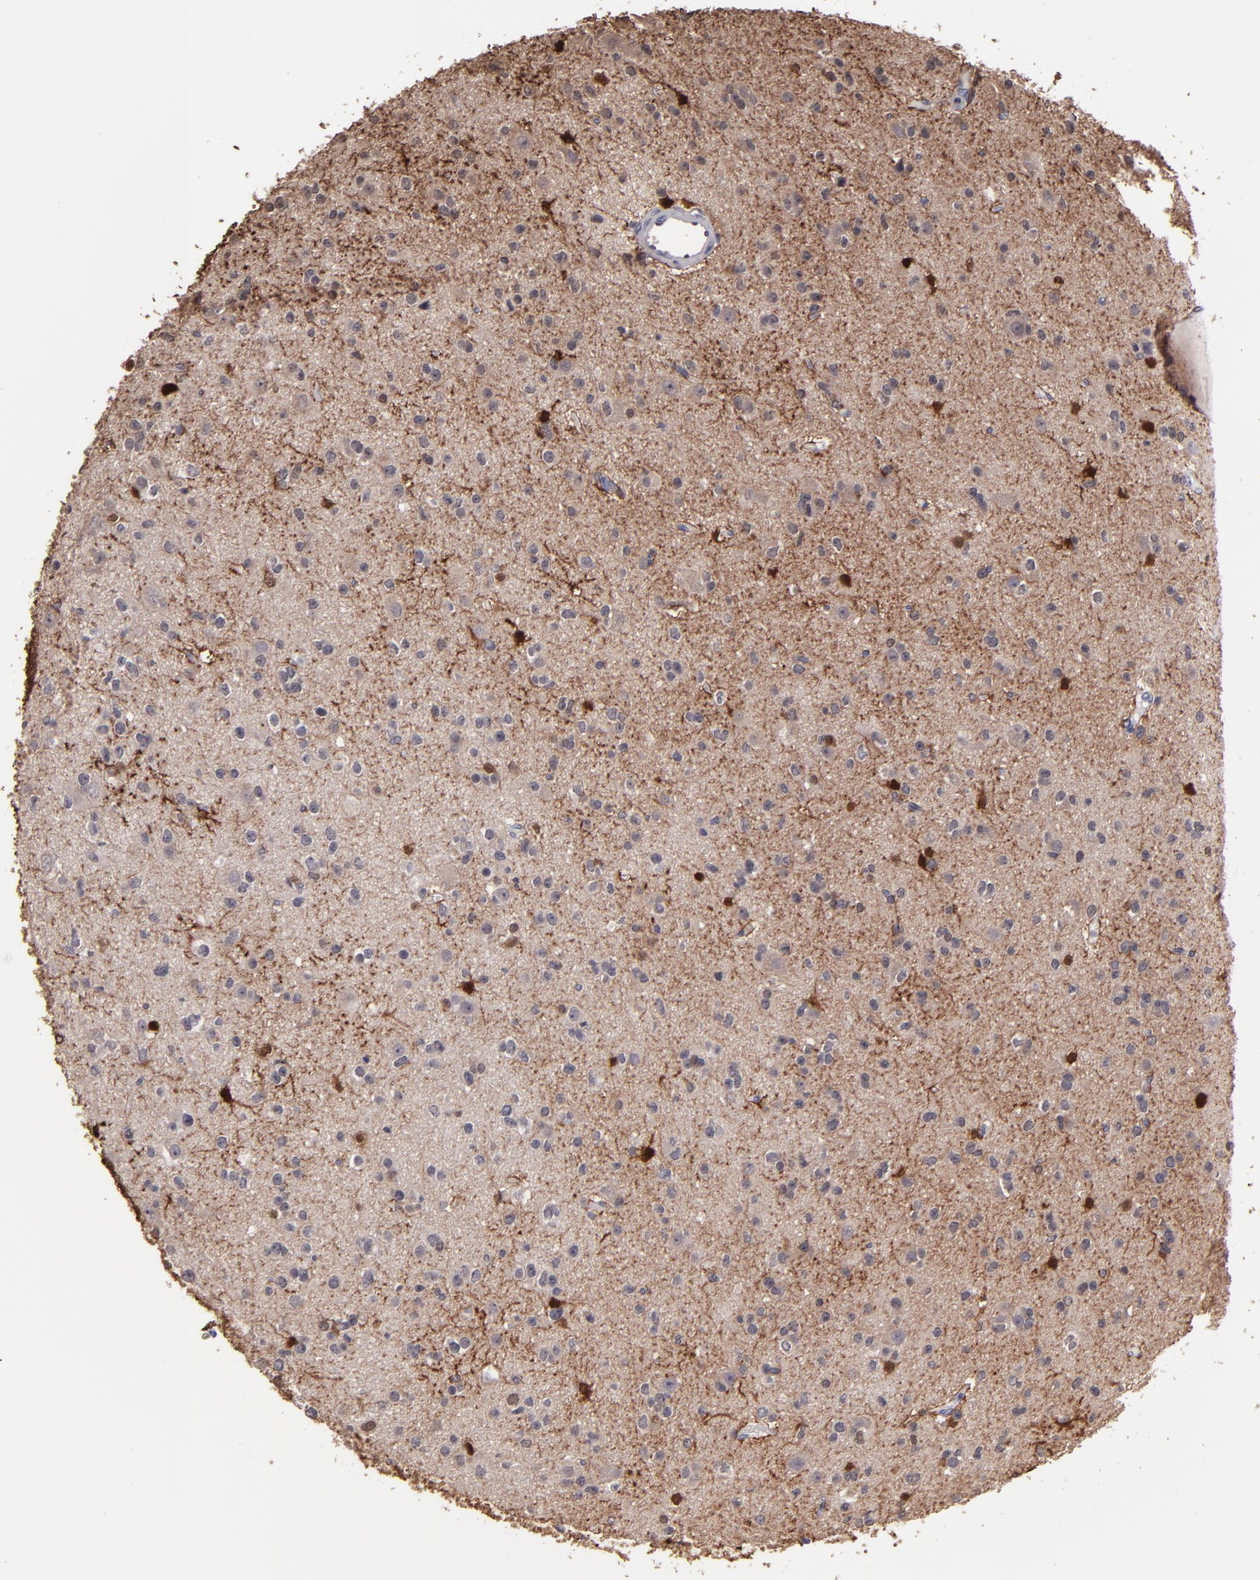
{"staining": {"intensity": "moderate", "quantity": "25%-75%", "location": "cytoplasmic/membranous,nuclear"}, "tissue": "glioma", "cell_type": "Tumor cells", "image_type": "cancer", "snomed": [{"axis": "morphology", "description": "Glioma, malignant, Low grade"}, {"axis": "topography", "description": "Brain"}], "caption": "The micrograph exhibits a brown stain indicating the presence of a protein in the cytoplasmic/membranous and nuclear of tumor cells in glioma.", "gene": "S100A1", "patient": {"sex": "male", "age": 42}}